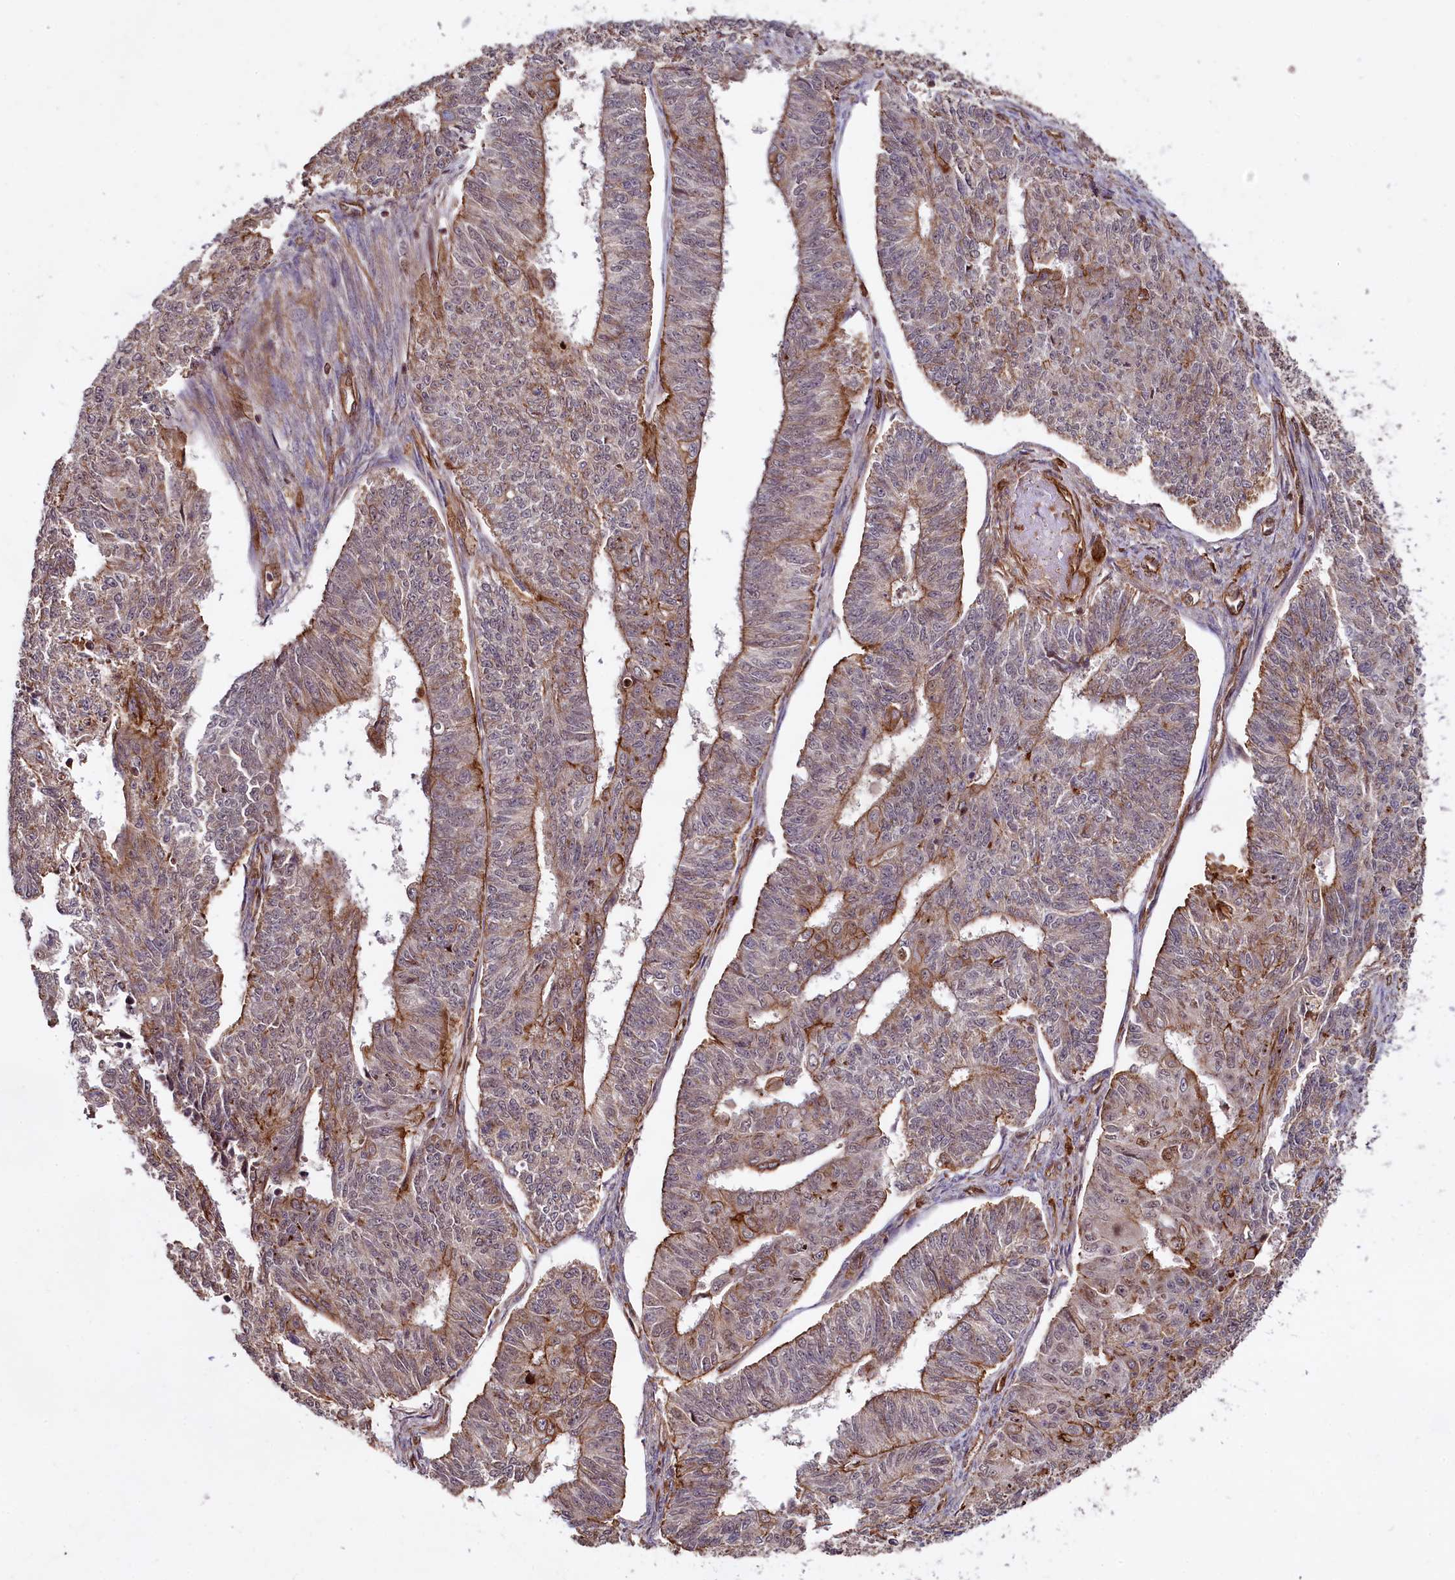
{"staining": {"intensity": "strong", "quantity": "25%-75%", "location": "cytoplasmic/membranous"}, "tissue": "endometrial cancer", "cell_type": "Tumor cells", "image_type": "cancer", "snomed": [{"axis": "morphology", "description": "Adenocarcinoma, NOS"}, {"axis": "topography", "description": "Endometrium"}], "caption": "Approximately 25%-75% of tumor cells in endometrial cancer exhibit strong cytoplasmic/membranous protein positivity as visualized by brown immunohistochemical staining.", "gene": "SVIP", "patient": {"sex": "female", "age": 32}}